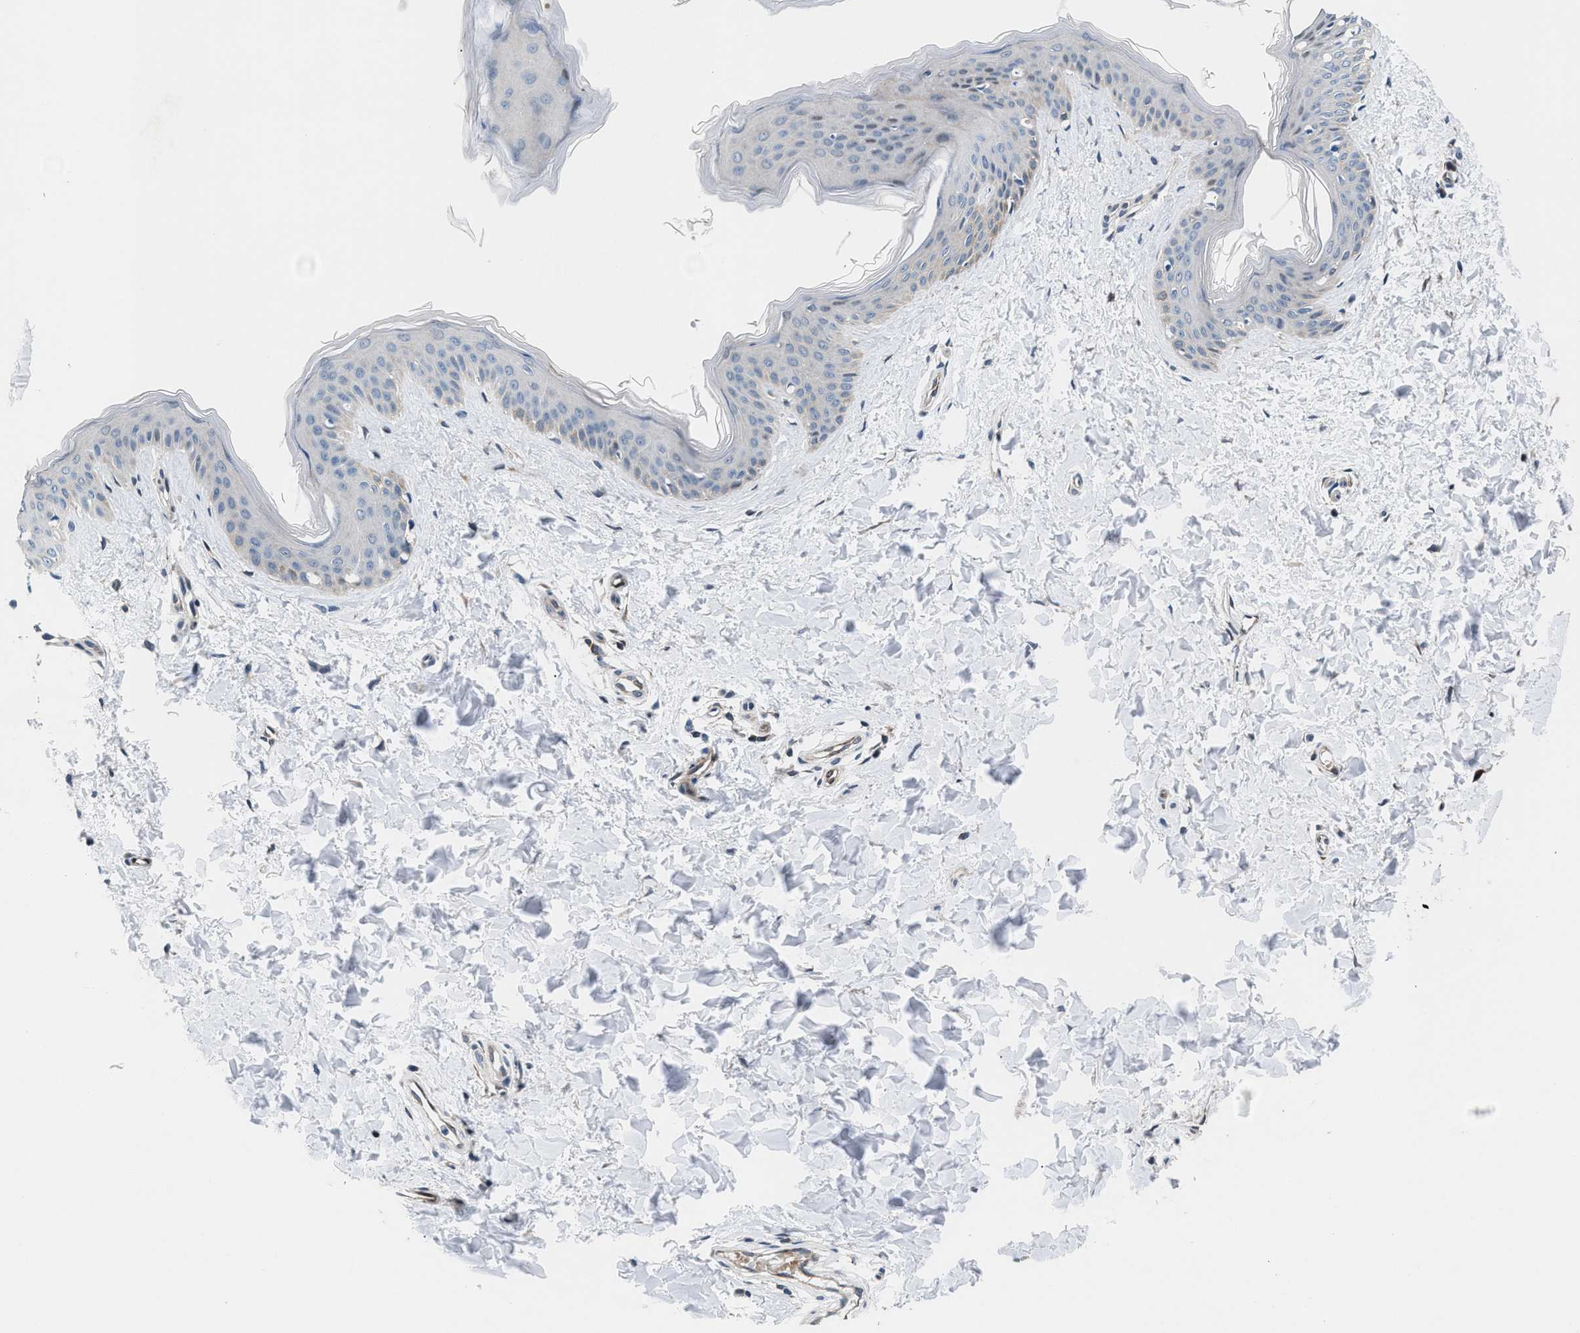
{"staining": {"intensity": "negative", "quantity": "none", "location": "none"}, "tissue": "skin", "cell_type": "Fibroblasts", "image_type": "normal", "snomed": [{"axis": "morphology", "description": "Normal tissue, NOS"}, {"axis": "topography", "description": "Skin"}], "caption": "DAB immunohistochemical staining of unremarkable human skin exhibits no significant positivity in fibroblasts. The staining is performed using DAB (3,3'-diaminobenzidine) brown chromogen with nuclei counter-stained in using hematoxylin.", "gene": "PRPSAP2", "patient": {"sex": "female", "age": 17}}